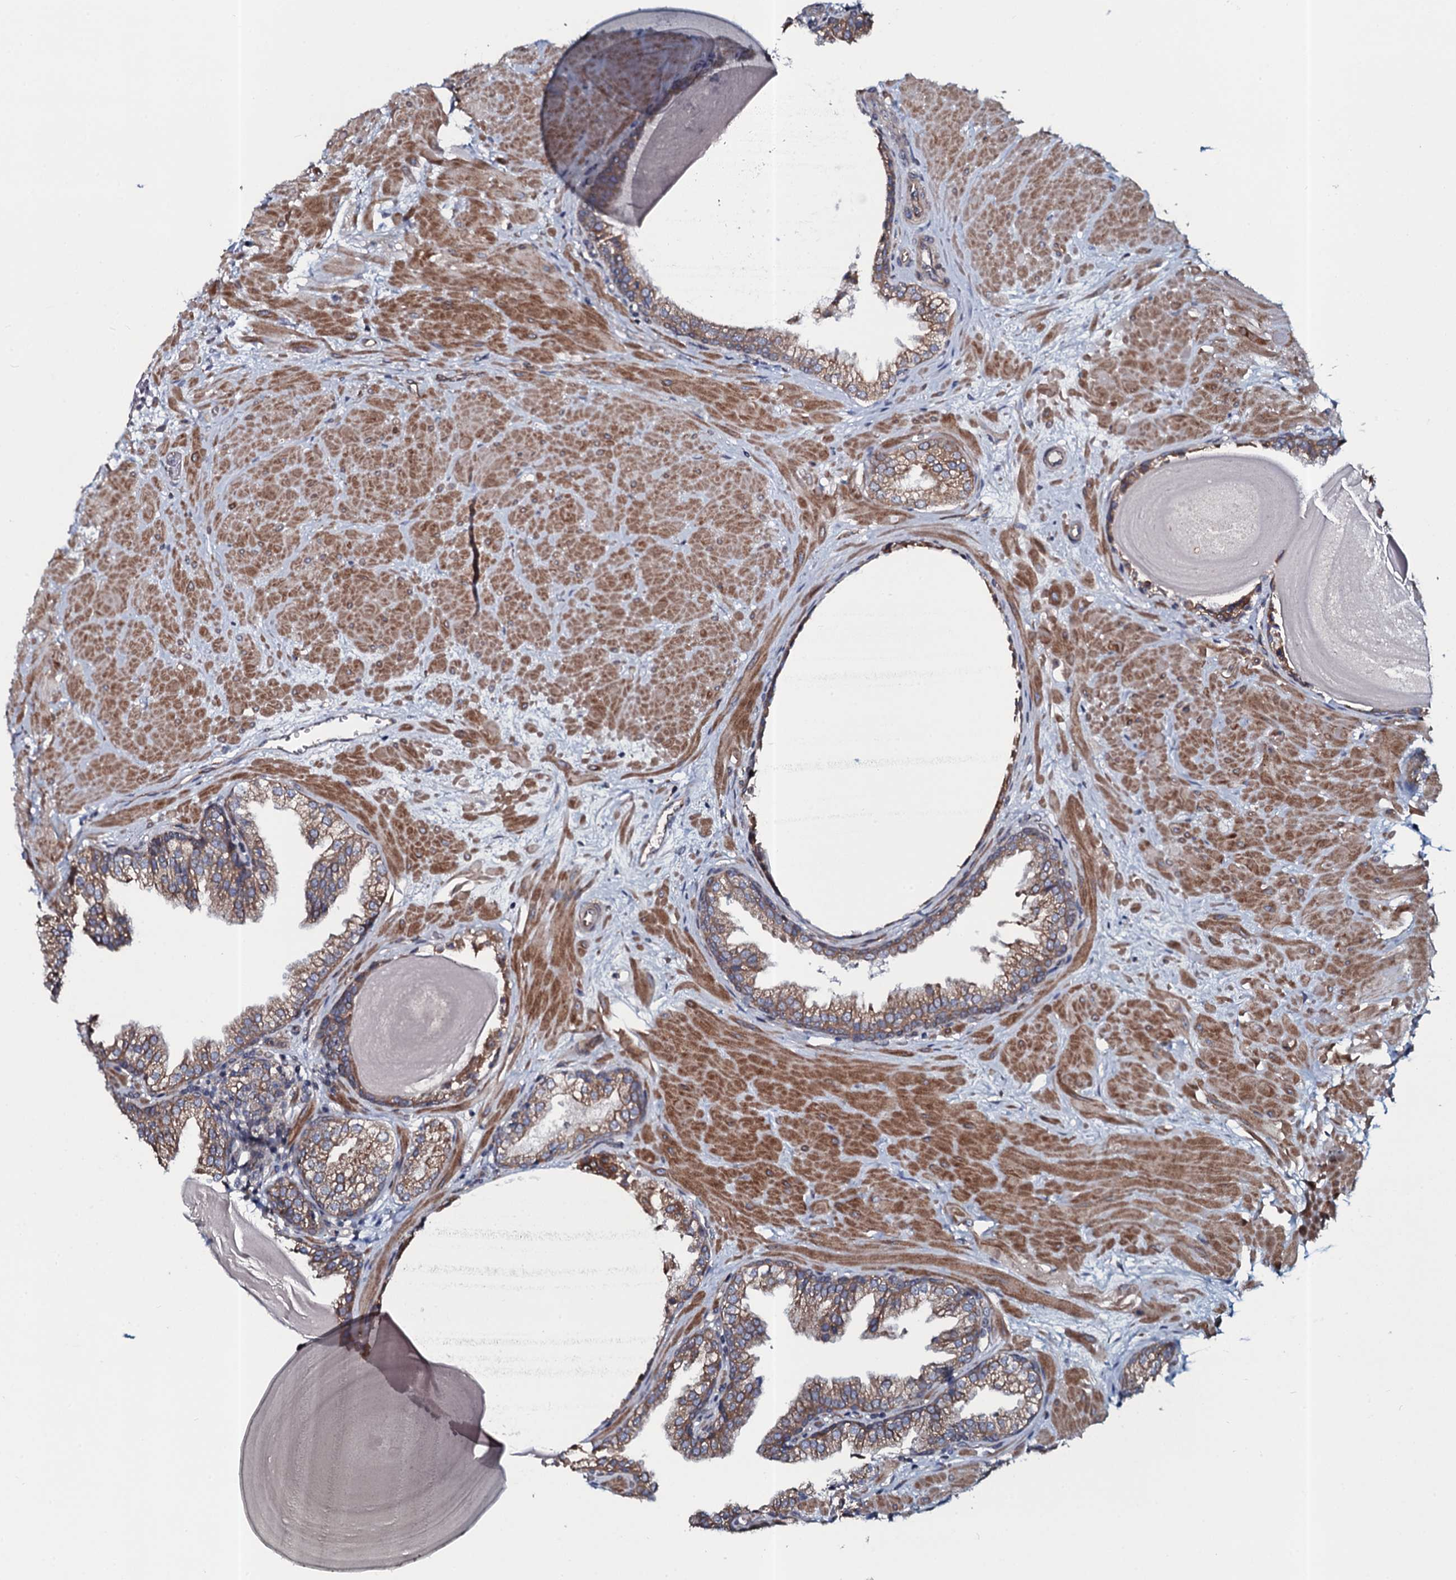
{"staining": {"intensity": "moderate", "quantity": ">75%", "location": "cytoplasmic/membranous"}, "tissue": "prostate", "cell_type": "Glandular cells", "image_type": "normal", "snomed": [{"axis": "morphology", "description": "Normal tissue, NOS"}, {"axis": "topography", "description": "Prostate"}], "caption": "About >75% of glandular cells in normal human prostate demonstrate moderate cytoplasmic/membranous protein staining as visualized by brown immunohistochemical staining.", "gene": "TMEM151A", "patient": {"sex": "male", "age": 48}}